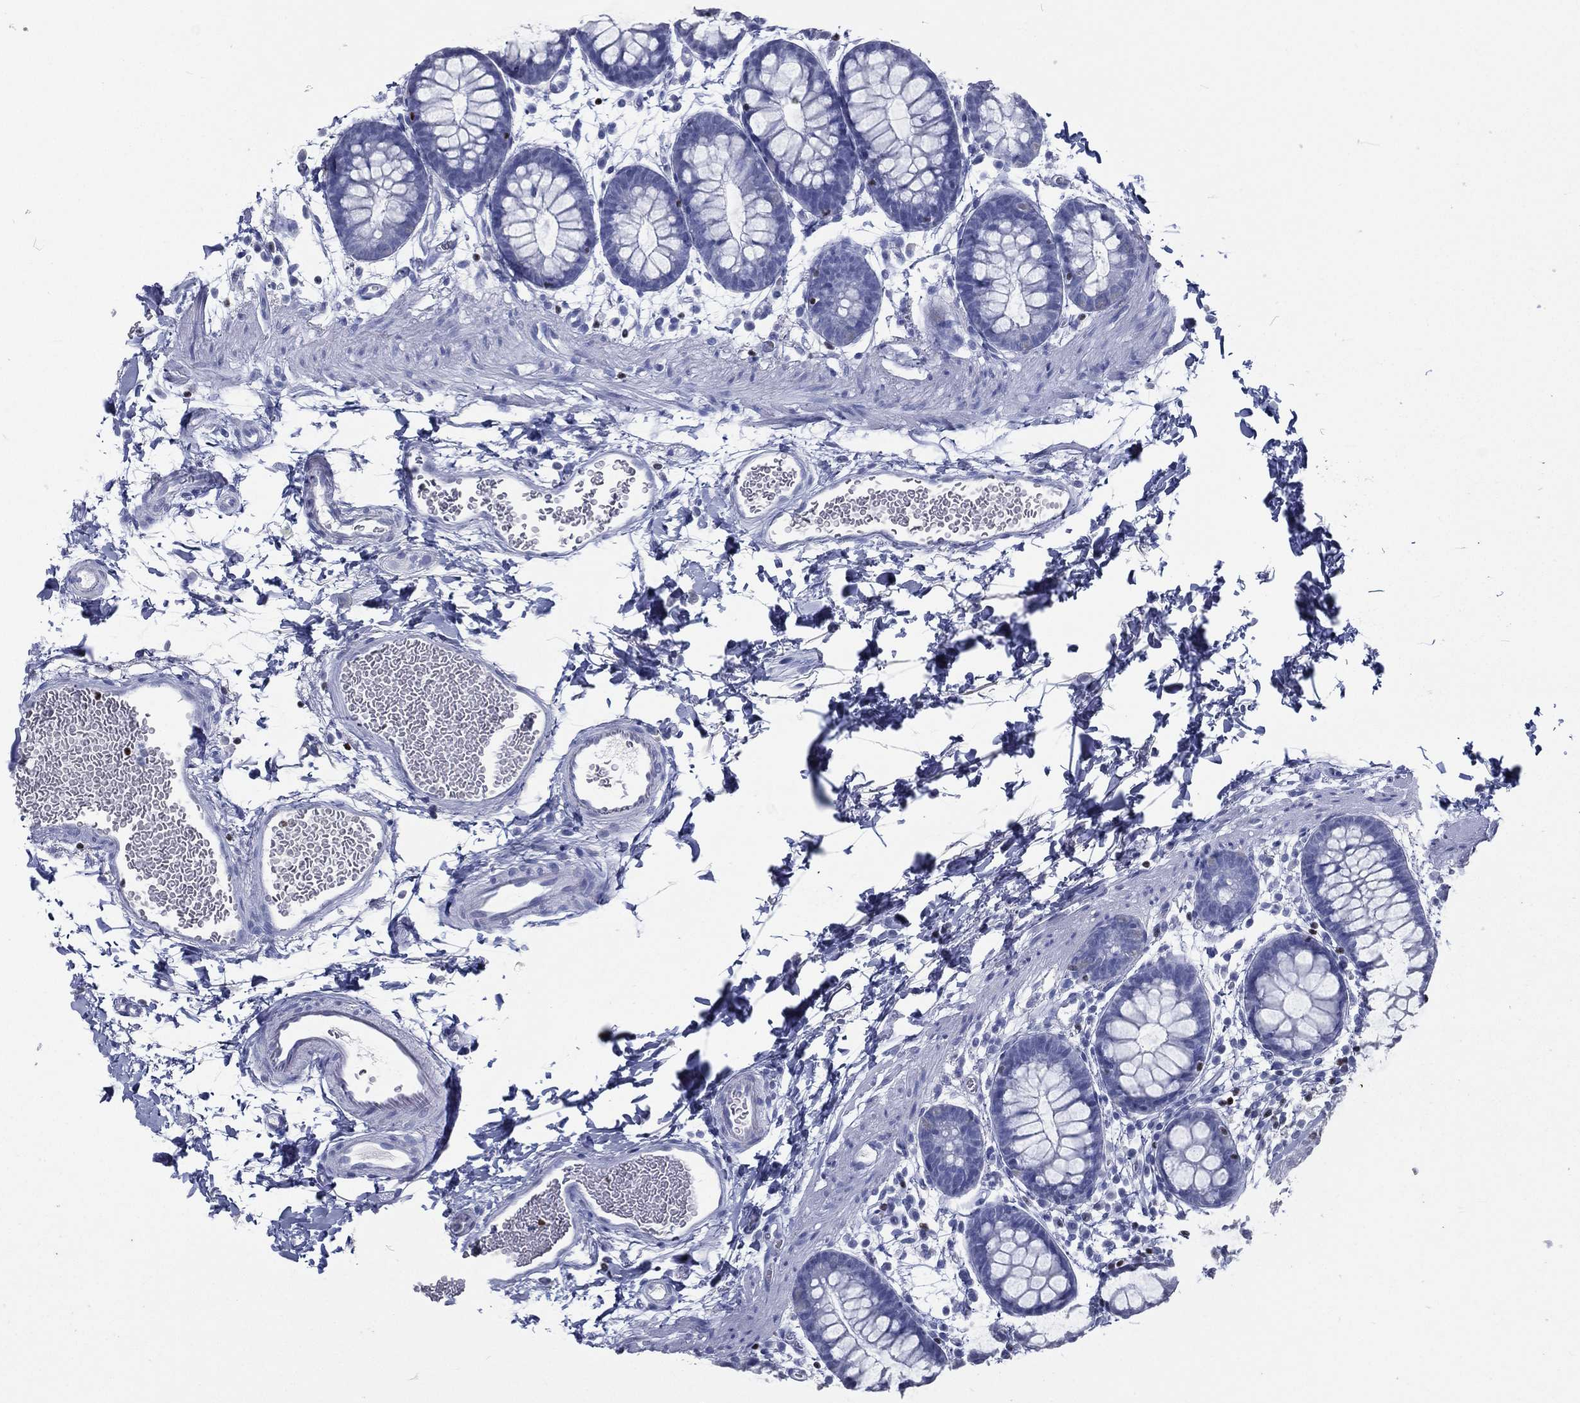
{"staining": {"intensity": "negative", "quantity": "none", "location": "none"}, "tissue": "rectum", "cell_type": "Glandular cells", "image_type": "normal", "snomed": [{"axis": "morphology", "description": "Normal tissue, NOS"}, {"axis": "topography", "description": "Rectum"}], "caption": "Histopathology image shows no significant protein expression in glandular cells of unremarkable rectum. (Brightfield microscopy of DAB (3,3'-diaminobenzidine) immunohistochemistry at high magnification).", "gene": "PYHIN1", "patient": {"sex": "male", "age": 57}}